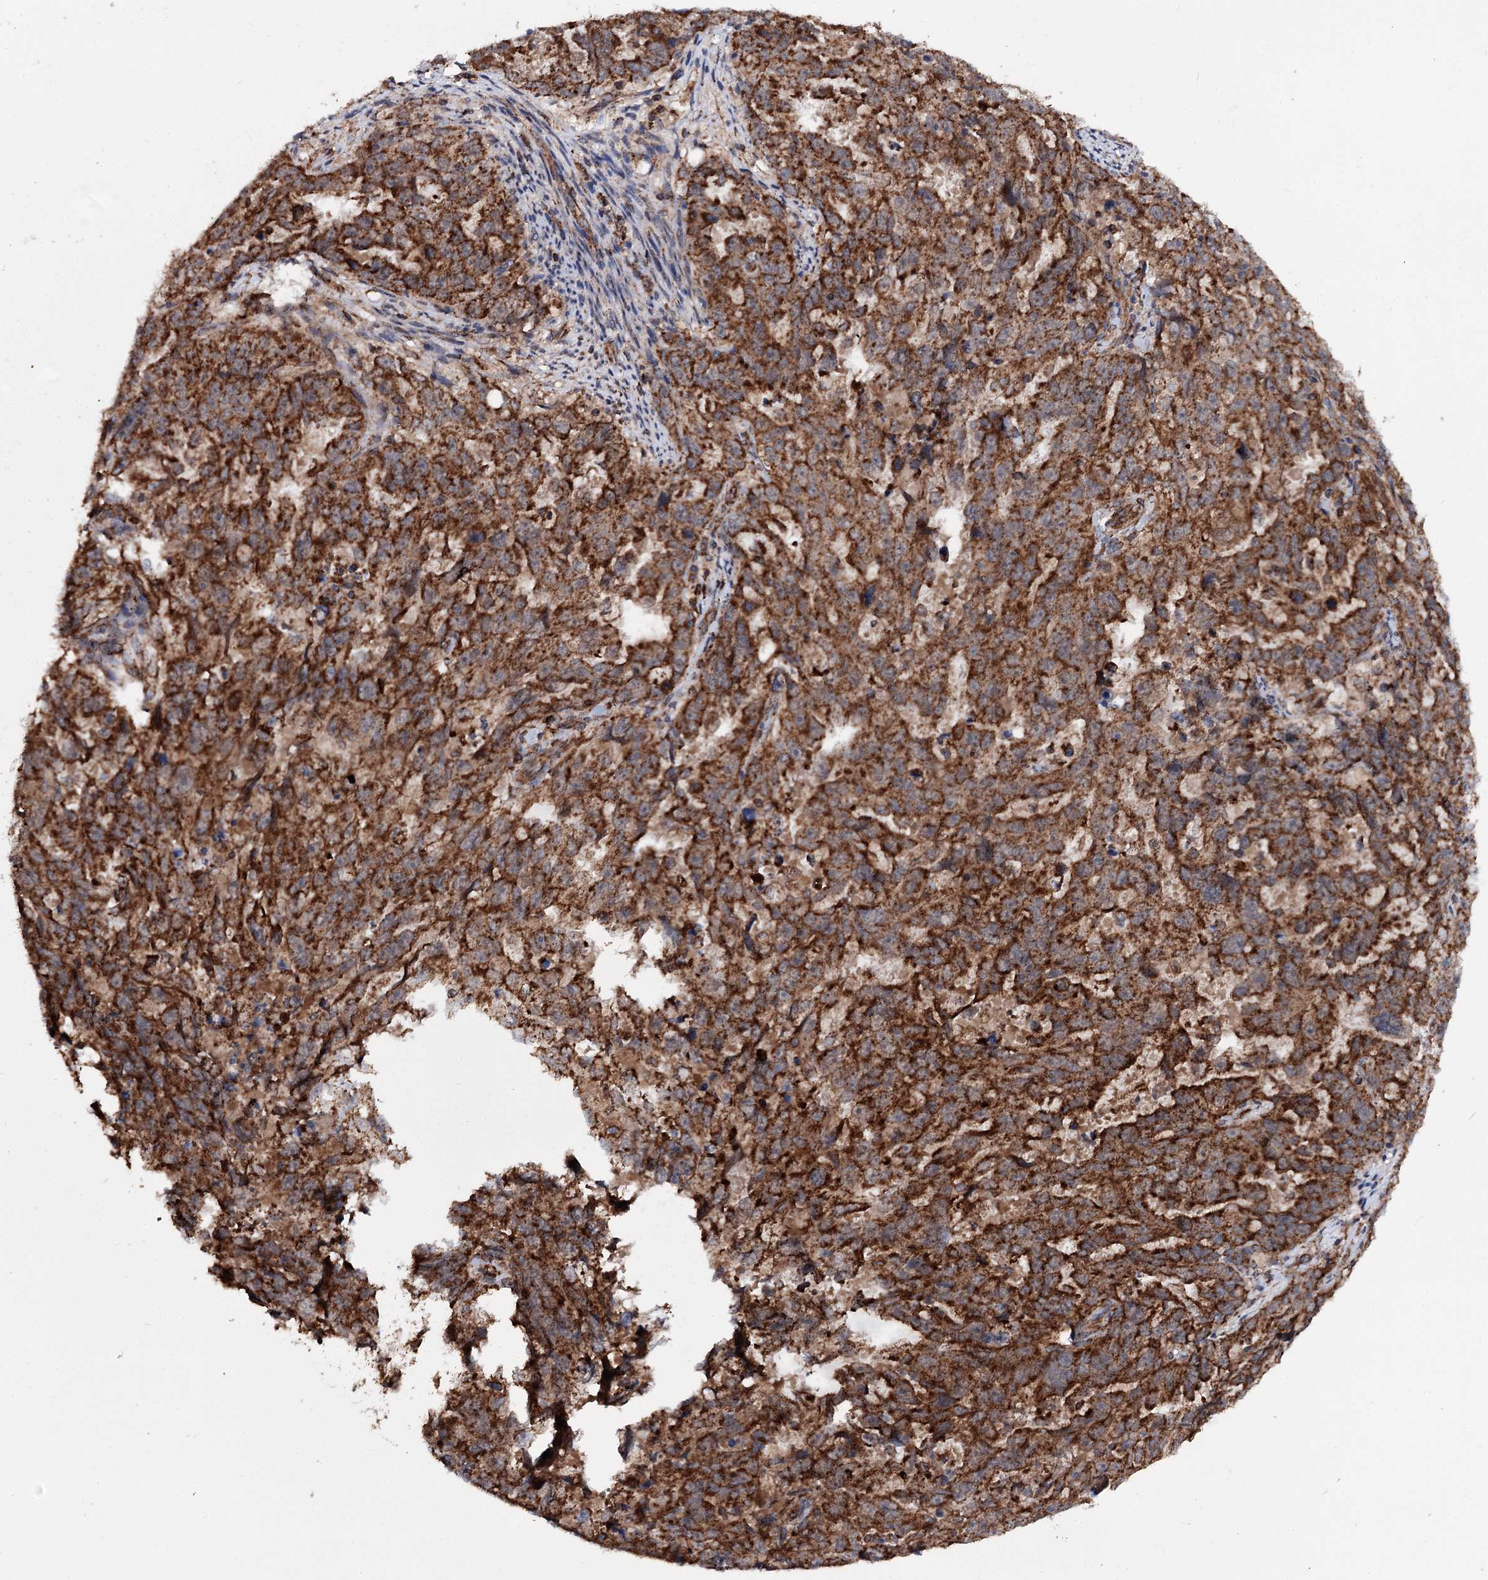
{"staining": {"intensity": "strong", "quantity": ">75%", "location": "cytoplasmic/membranous"}, "tissue": "endometrial cancer", "cell_type": "Tumor cells", "image_type": "cancer", "snomed": [{"axis": "morphology", "description": "Adenocarcinoma, NOS"}, {"axis": "topography", "description": "Endometrium"}], "caption": "Immunohistochemistry (DAB (3,3'-diaminobenzidine)) staining of human endometrial cancer demonstrates strong cytoplasmic/membranous protein staining in approximately >75% of tumor cells.", "gene": "FGFR1OP2", "patient": {"sex": "female", "age": 65}}